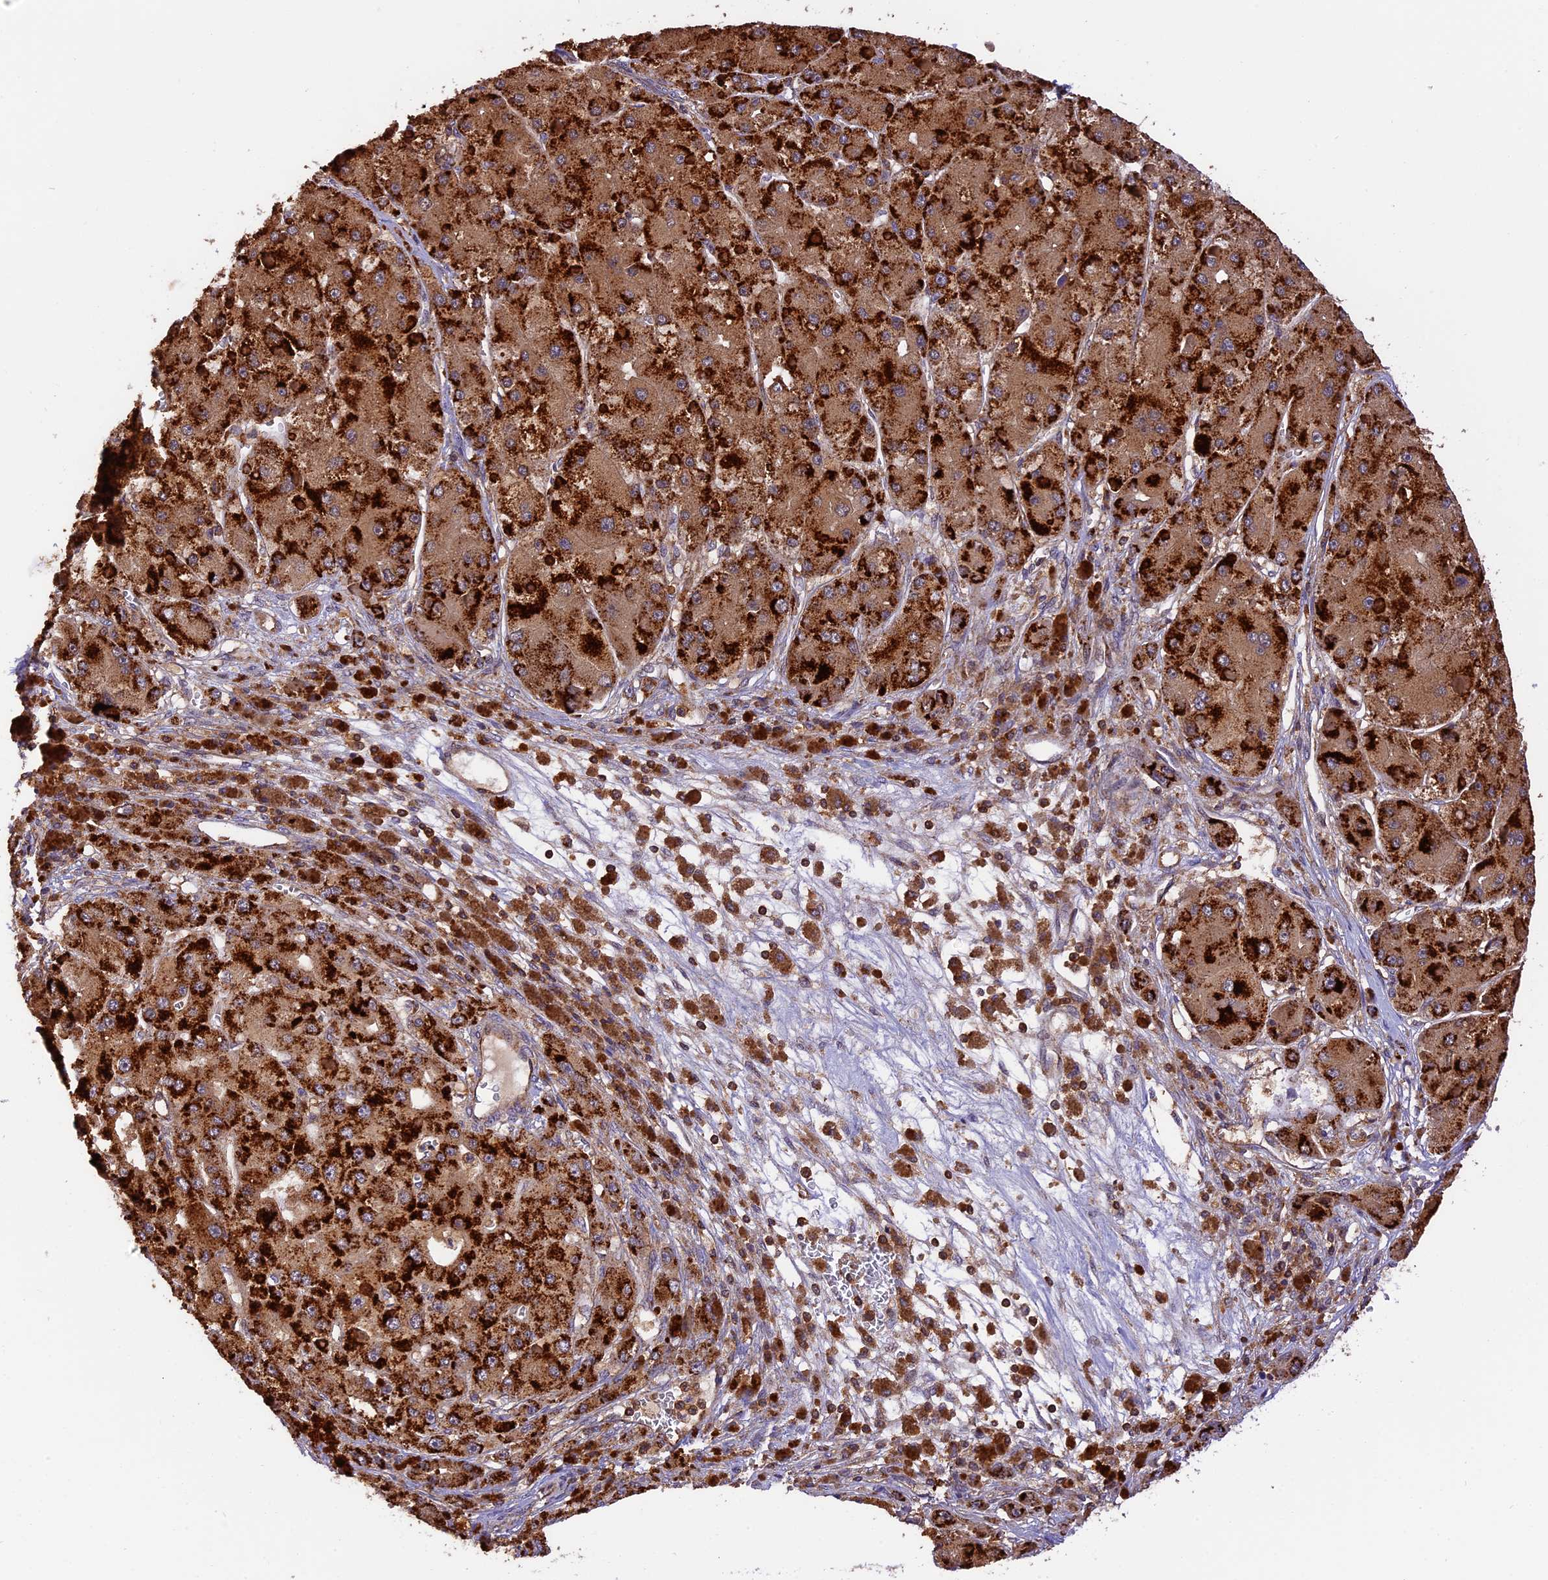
{"staining": {"intensity": "strong", "quantity": ">75%", "location": "cytoplasmic/membranous"}, "tissue": "liver cancer", "cell_type": "Tumor cells", "image_type": "cancer", "snomed": [{"axis": "morphology", "description": "Carcinoma, Hepatocellular, NOS"}, {"axis": "topography", "description": "Liver"}], "caption": "IHC micrograph of human liver cancer (hepatocellular carcinoma) stained for a protein (brown), which reveals high levels of strong cytoplasmic/membranous expression in approximately >75% of tumor cells.", "gene": "PEX3", "patient": {"sex": "female", "age": 73}}